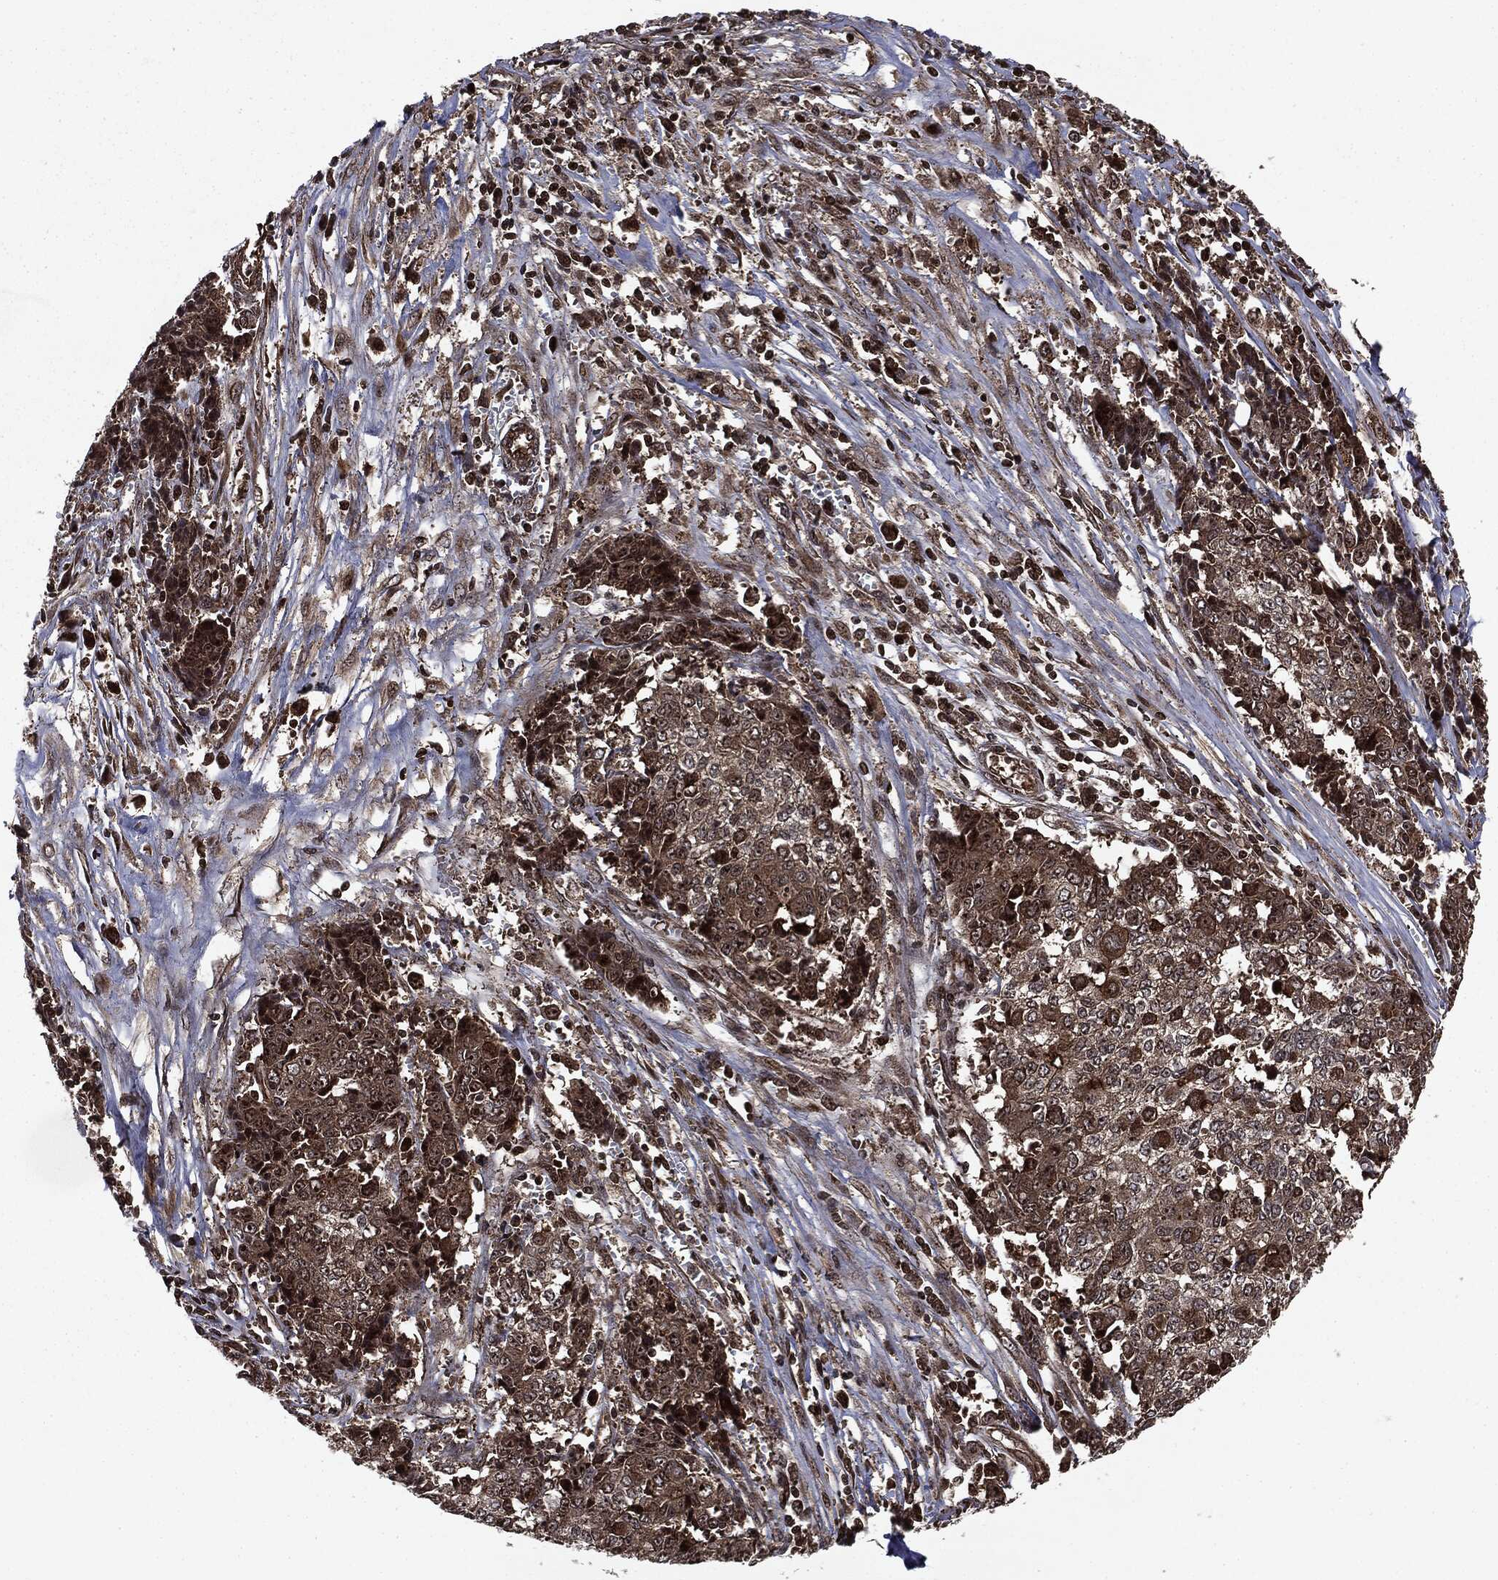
{"staining": {"intensity": "moderate", "quantity": ">75%", "location": "cytoplasmic/membranous,nuclear"}, "tissue": "ovarian cancer", "cell_type": "Tumor cells", "image_type": "cancer", "snomed": [{"axis": "morphology", "description": "Carcinoma, endometroid"}, {"axis": "topography", "description": "Ovary"}], "caption": "A photomicrograph showing moderate cytoplasmic/membranous and nuclear positivity in about >75% of tumor cells in endometroid carcinoma (ovarian), as visualized by brown immunohistochemical staining.", "gene": "CARD6", "patient": {"sex": "female", "age": 42}}